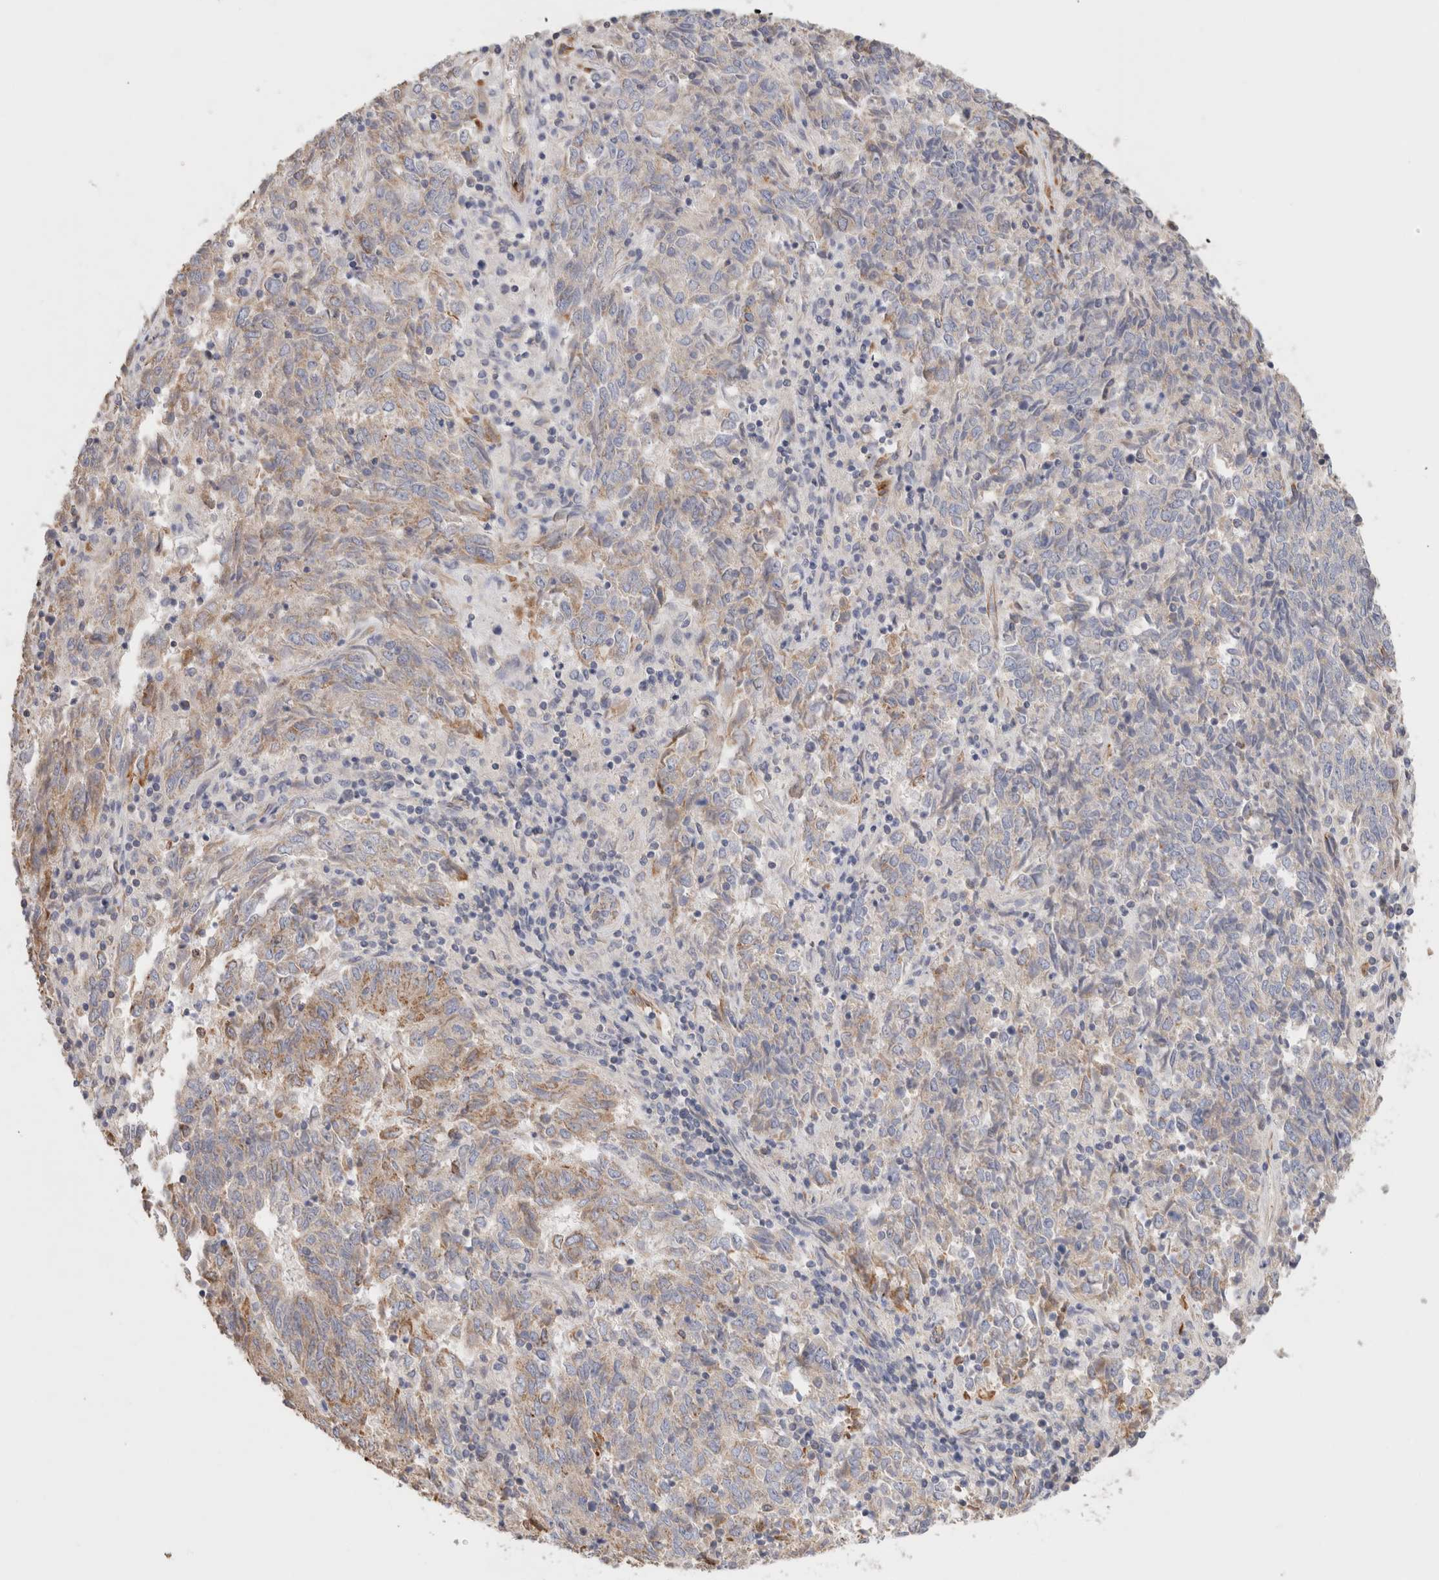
{"staining": {"intensity": "moderate", "quantity": "<25%", "location": "cytoplasmic/membranous"}, "tissue": "endometrial cancer", "cell_type": "Tumor cells", "image_type": "cancer", "snomed": [{"axis": "morphology", "description": "Adenocarcinoma, NOS"}, {"axis": "topography", "description": "Endometrium"}], "caption": "The histopathology image exhibits immunohistochemical staining of endometrial cancer (adenocarcinoma). There is moderate cytoplasmic/membranous staining is seen in about <25% of tumor cells. The protein is shown in brown color, while the nuclei are stained blue.", "gene": "PROS1", "patient": {"sex": "female", "age": 80}}